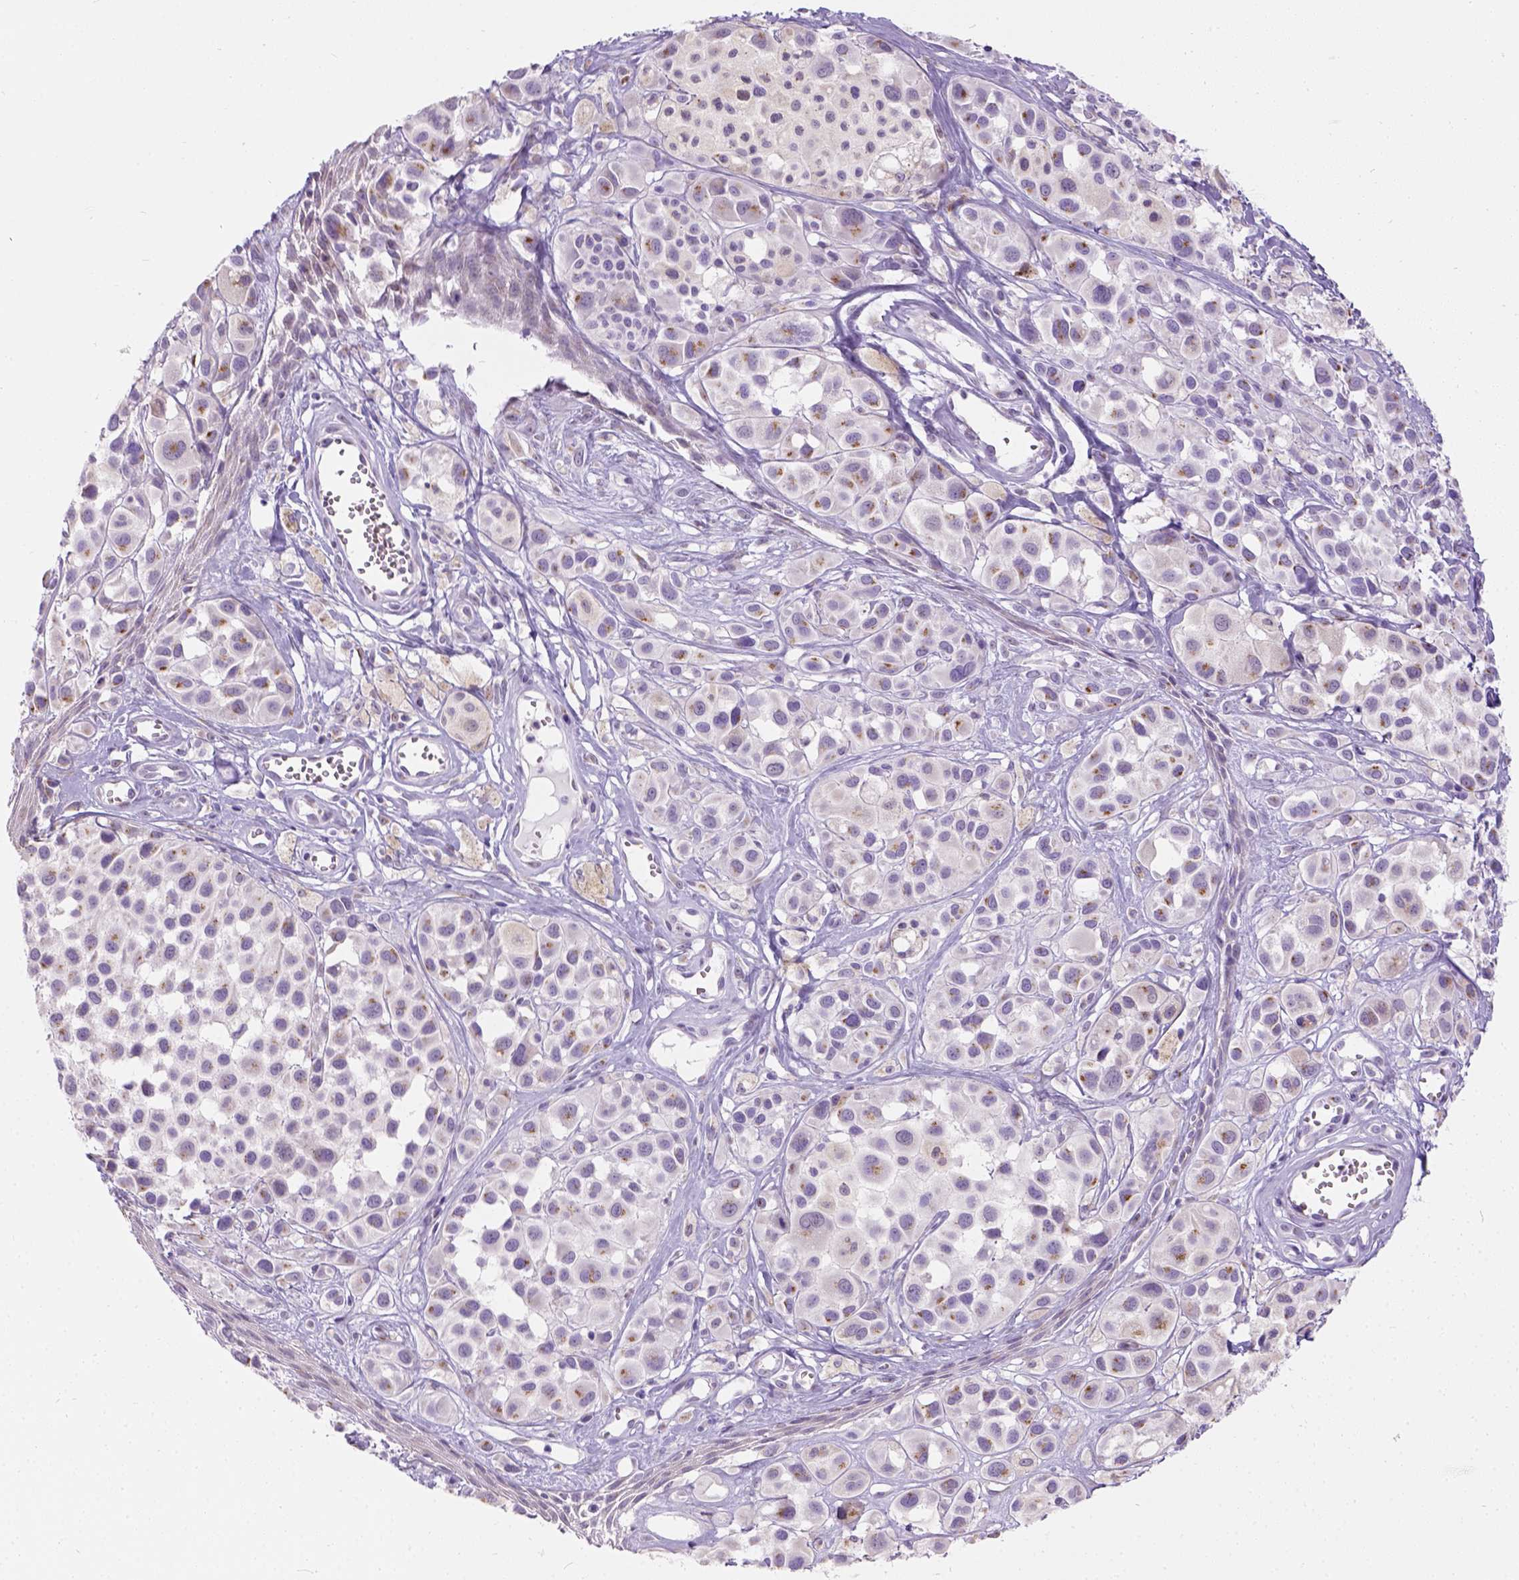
{"staining": {"intensity": "moderate", "quantity": "<25%", "location": "cytoplasmic/membranous"}, "tissue": "melanoma", "cell_type": "Tumor cells", "image_type": "cancer", "snomed": [{"axis": "morphology", "description": "Malignant melanoma, NOS"}, {"axis": "topography", "description": "Skin"}], "caption": "Protein expression analysis of human malignant melanoma reveals moderate cytoplasmic/membranous expression in approximately <25% of tumor cells.", "gene": "PHF7", "patient": {"sex": "male", "age": 77}}